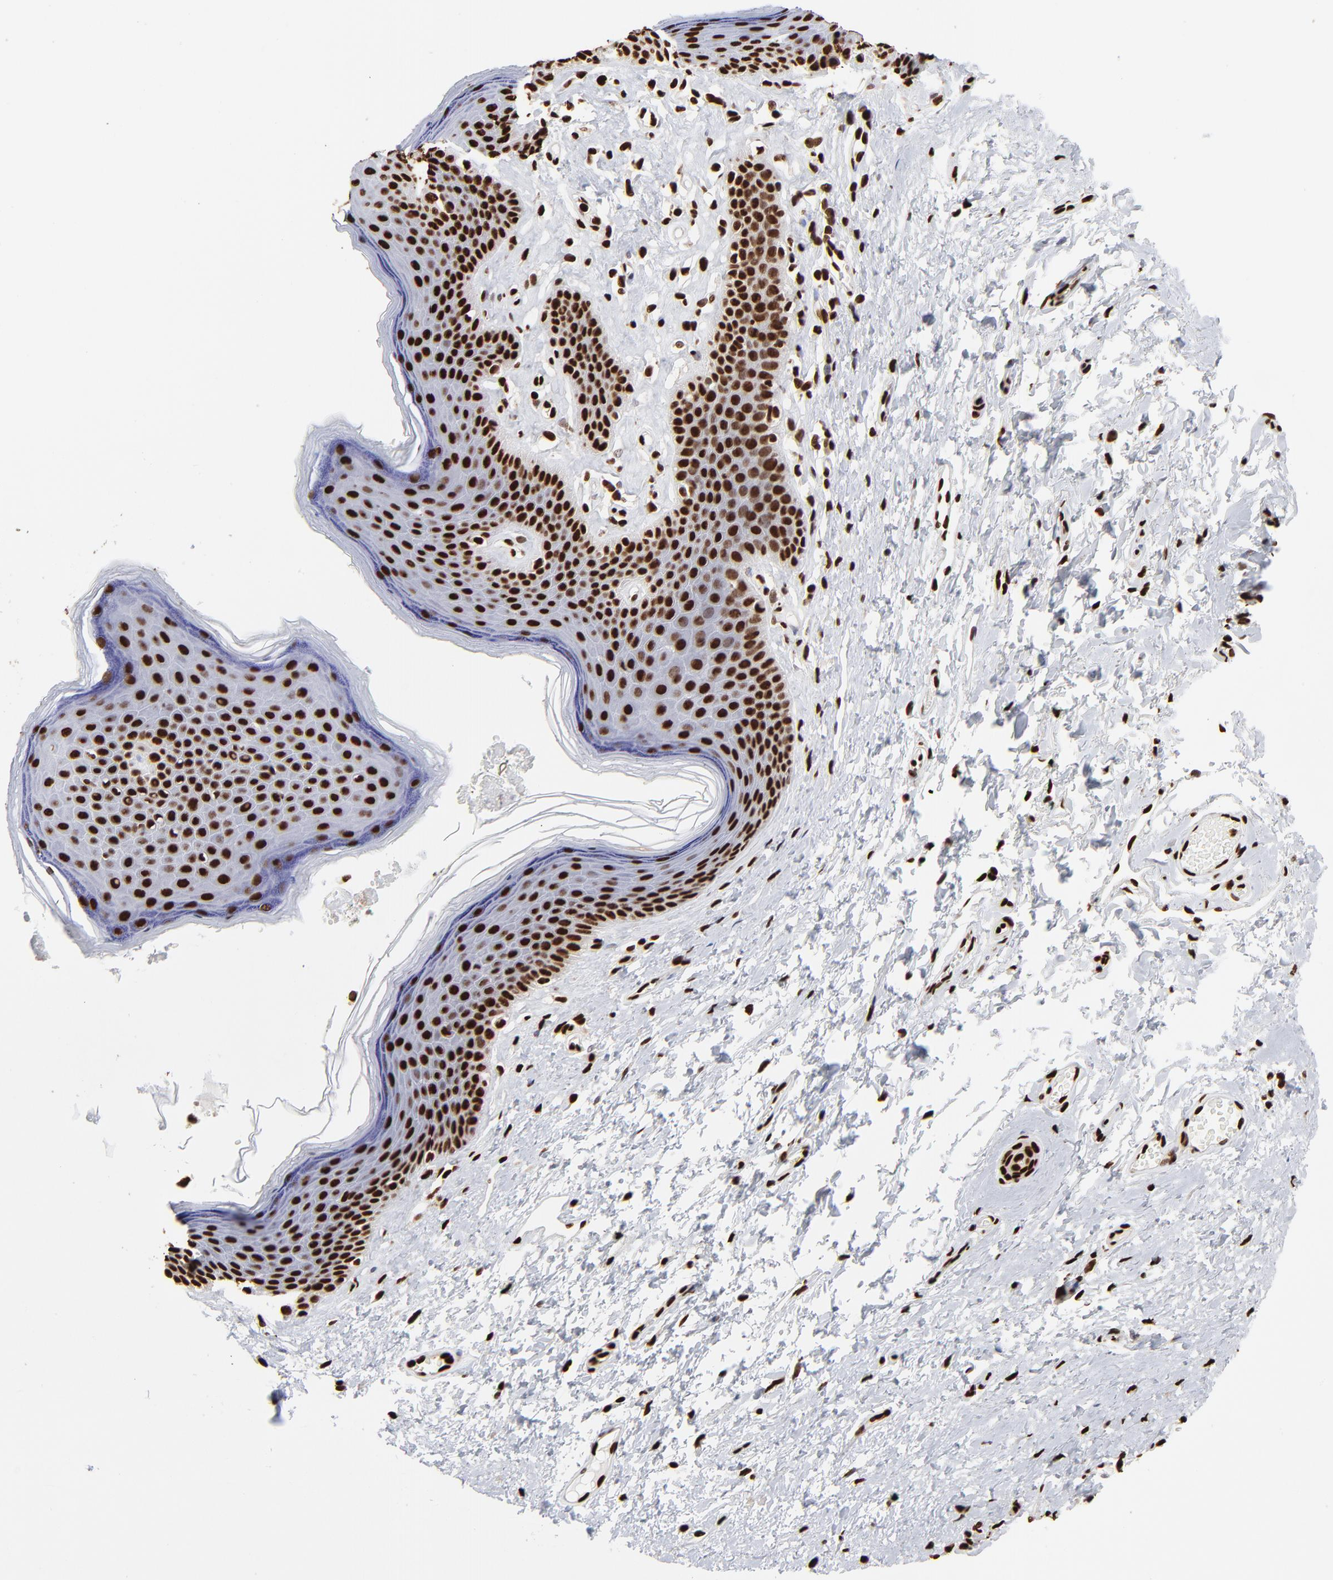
{"staining": {"intensity": "strong", "quantity": ">75%", "location": "nuclear"}, "tissue": "skin", "cell_type": "Epidermal cells", "image_type": "normal", "snomed": [{"axis": "morphology", "description": "Normal tissue, NOS"}, {"axis": "morphology", "description": "Inflammation, NOS"}, {"axis": "topography", "description": "Vulva"}], "caption": "Immunohistochemical staining of benign human skin demonstrates strong nuclear protein expression in about >75% of epidermal cells. The protein is stained brown, and the nuclei are stained in blue (DAB (3,3'-diaminobenzidine) IHC with brightfield microscopy, high magnification).", "gene": "ZNF544", "patient": {"sex": "female", "age": 84}}